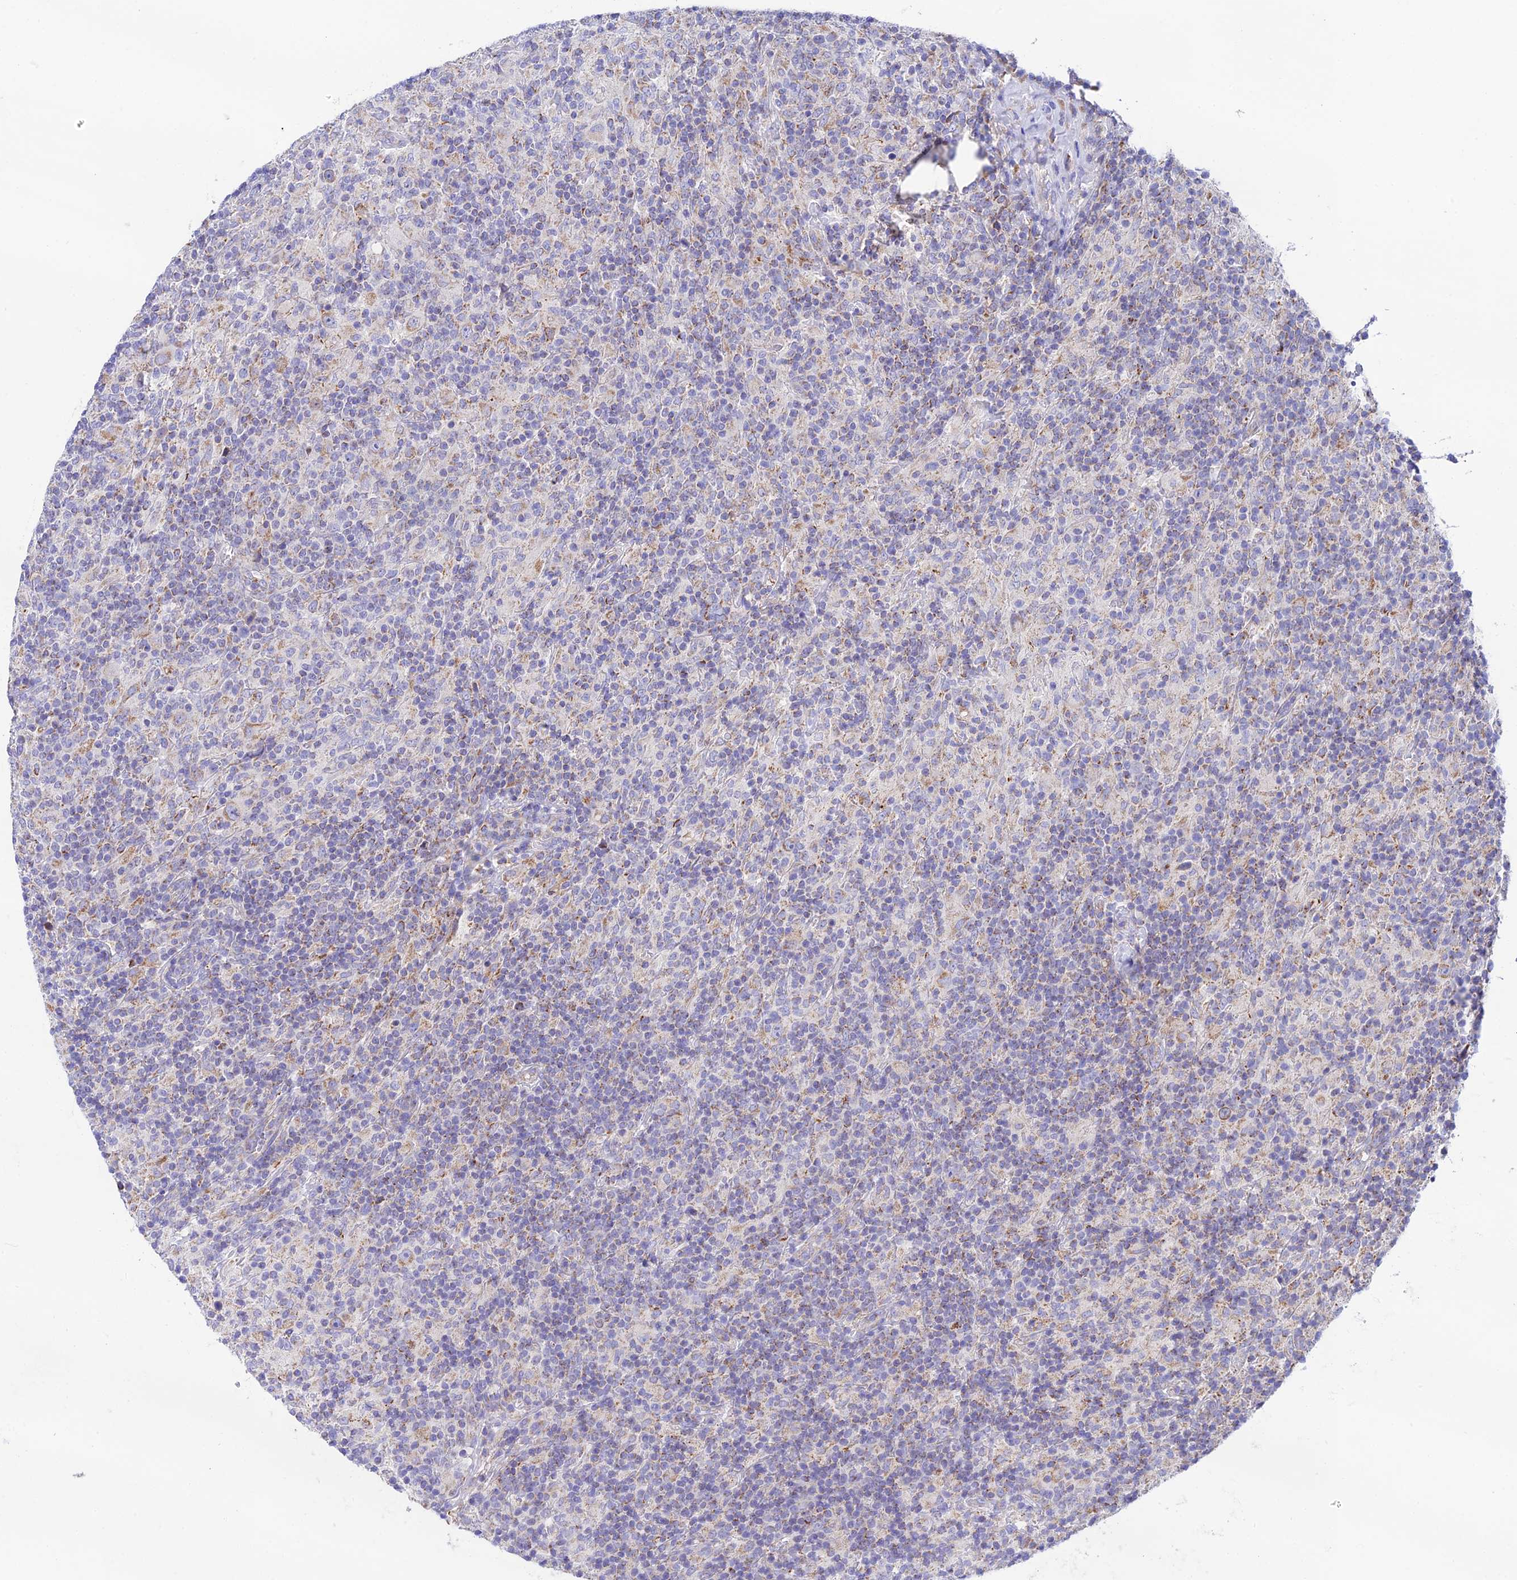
{"staining": {"intensity": "weak", "quantity": ">75%", "location": "cytoplasmic/membranous"}, "tissue": "lymphoma", "cell_type": "Tumor cells", "image_type": "cancer", "snomed": [{"axis": "morphology", "description": "Hodgkin's disease, NOS"}, {"axis": "topography", "description": "Lymph node"}], "caption": "Immunohistochemical staining of human Hodgkin's disease demonstrates low levels of weak cytoplasmic/membranous positivity in about >75% of tumor cells.", "gene": "HSDL2", "patient": {"sex": "male", "age": 70}}